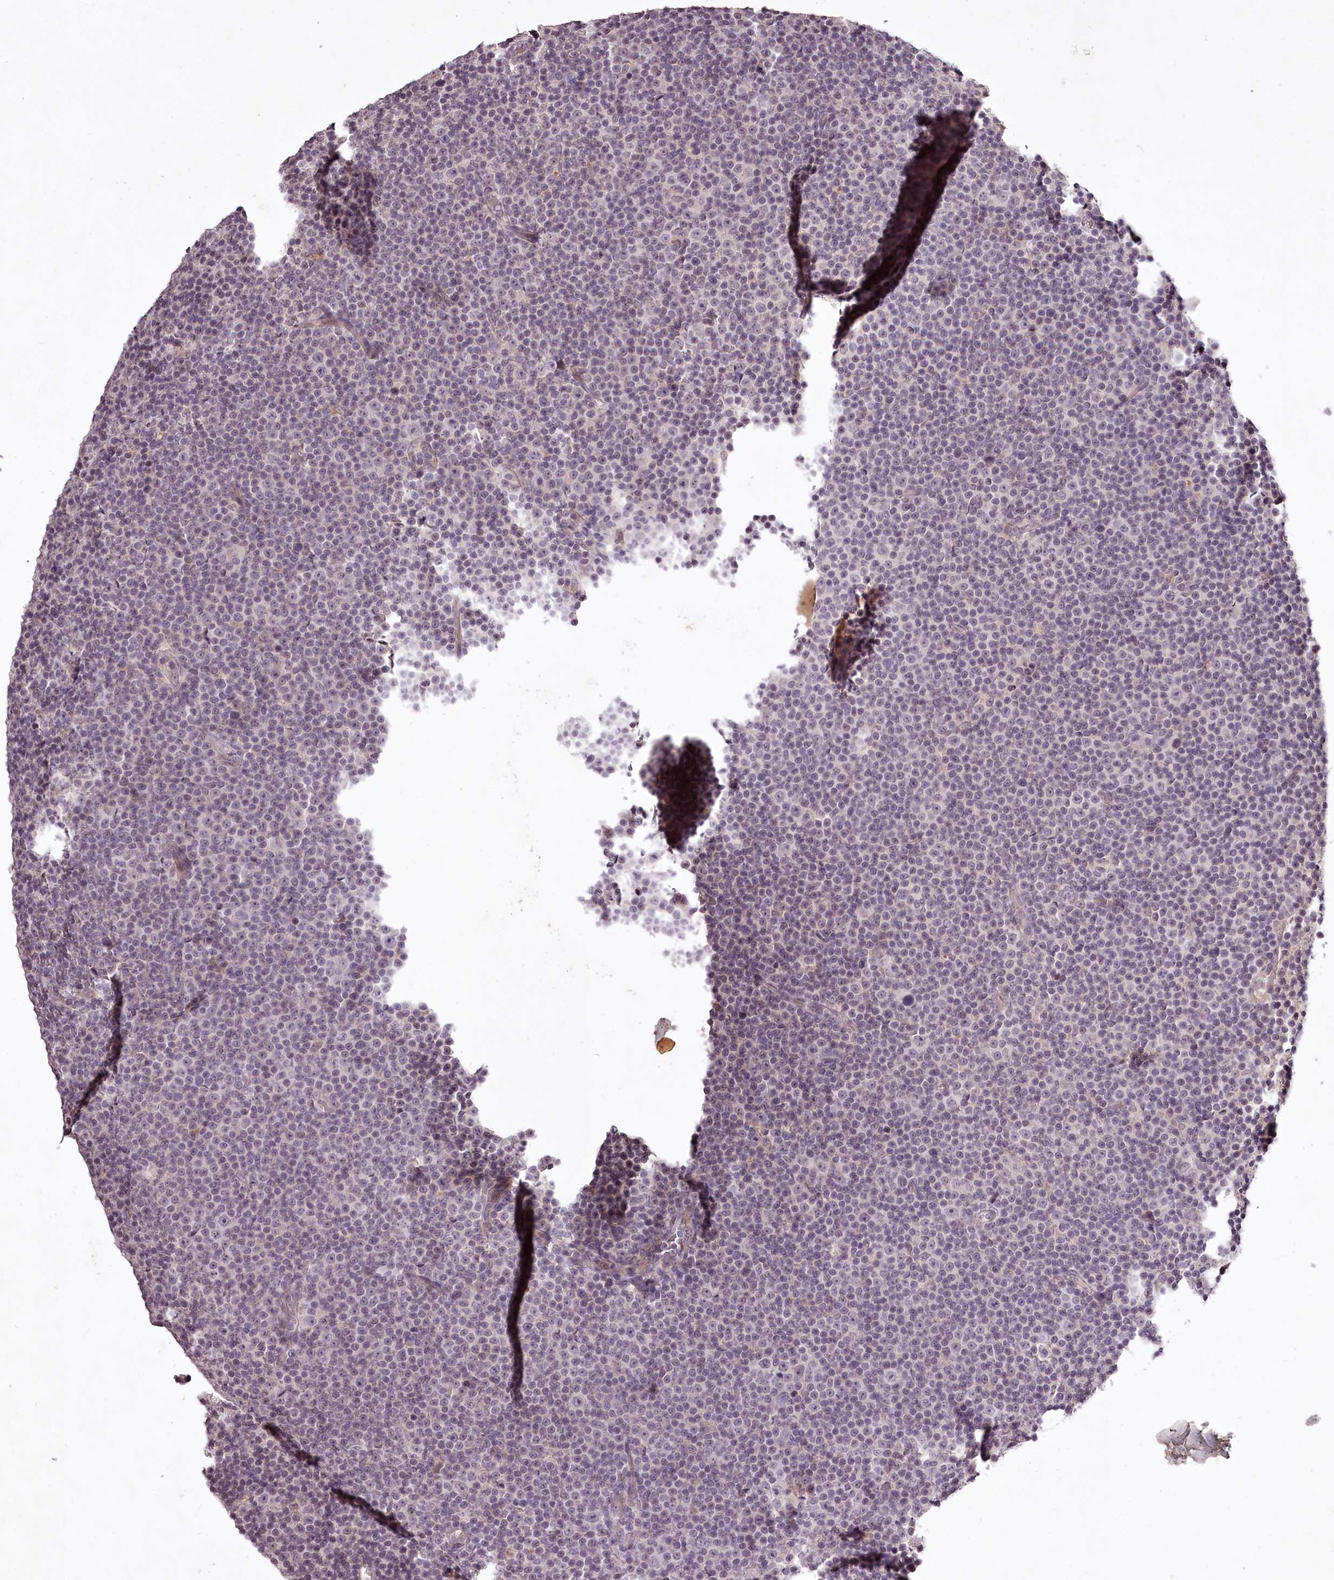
{"staining": {"intensity": "negative", "quantity": "none", "location": "none"}, "tissue": "lymphoma", "cell_type": "Tumor cells", "image_type": "cancer", "snomed": [{"axis": "morphology", "description": "Malignant lymphoma, non-Hodgkin's type, Low grade"}, {"axis": "topography", "description": "Lymph node"}], "caption": "IHC photomicrograph of malignant lymphoma, non-Hodgkin's type (low-grade) stained for a protein (brown), which exhibits no staining in tumor cells. The staining was performed using DAB (3,3'-diaminobenzidine) to visualize the protein expression in brown, while the nuclei were stained in blue with hematoxylin (Magnification: 20x).", "gene": "RBMXL2", "patient": {"sex": "female", "age": 67}}